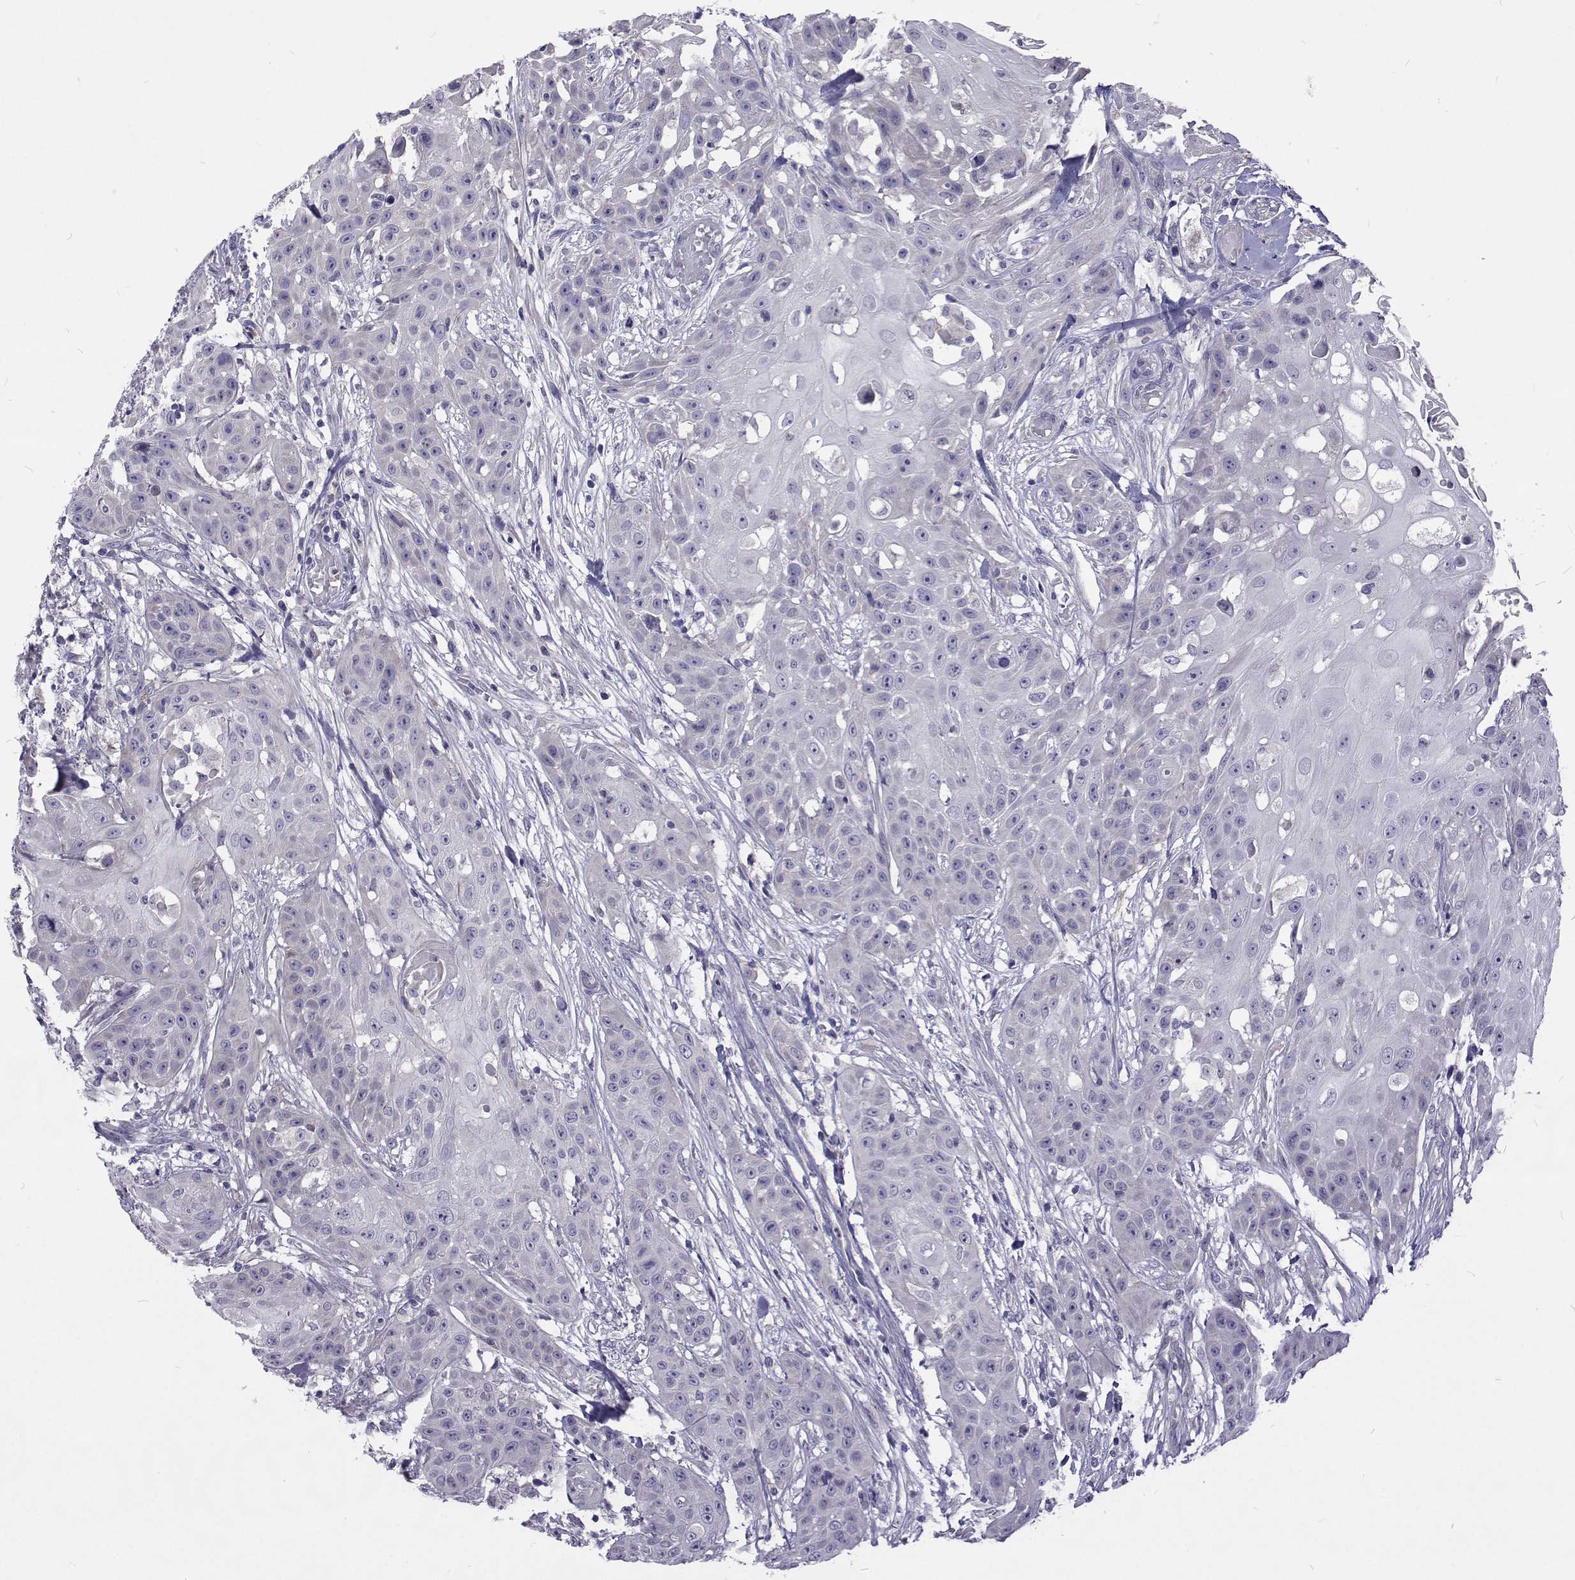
{"staining": {"intensity": "negative", "quantity": "none", "location": "none"}, "tissue": "head and neck cancer", "cell_type": "Tumor cells", "image_type": "cancer", "snomed": [{"axis": "morphology", "description": "Squamous cell carcinoma, NOS"}, {"axis": "topography", "description": "Oral tissue"}, {"axis": "topography", "description": "Head-Neck"}], "caption": "High magnification brightfield microscopy of squamous cell carcinoma (head and neck) stained with DAB (brown) and counterstained with hematoxylin (blue): tumor cells show no significant positivity. The staining is performed using DAB (3,3'-diaminobenzidine) brown chromogen with nuclei counter-stained in using hematoxylin.", "gene": "NPR3", "patient": {"sex": "female", "age": 55}}